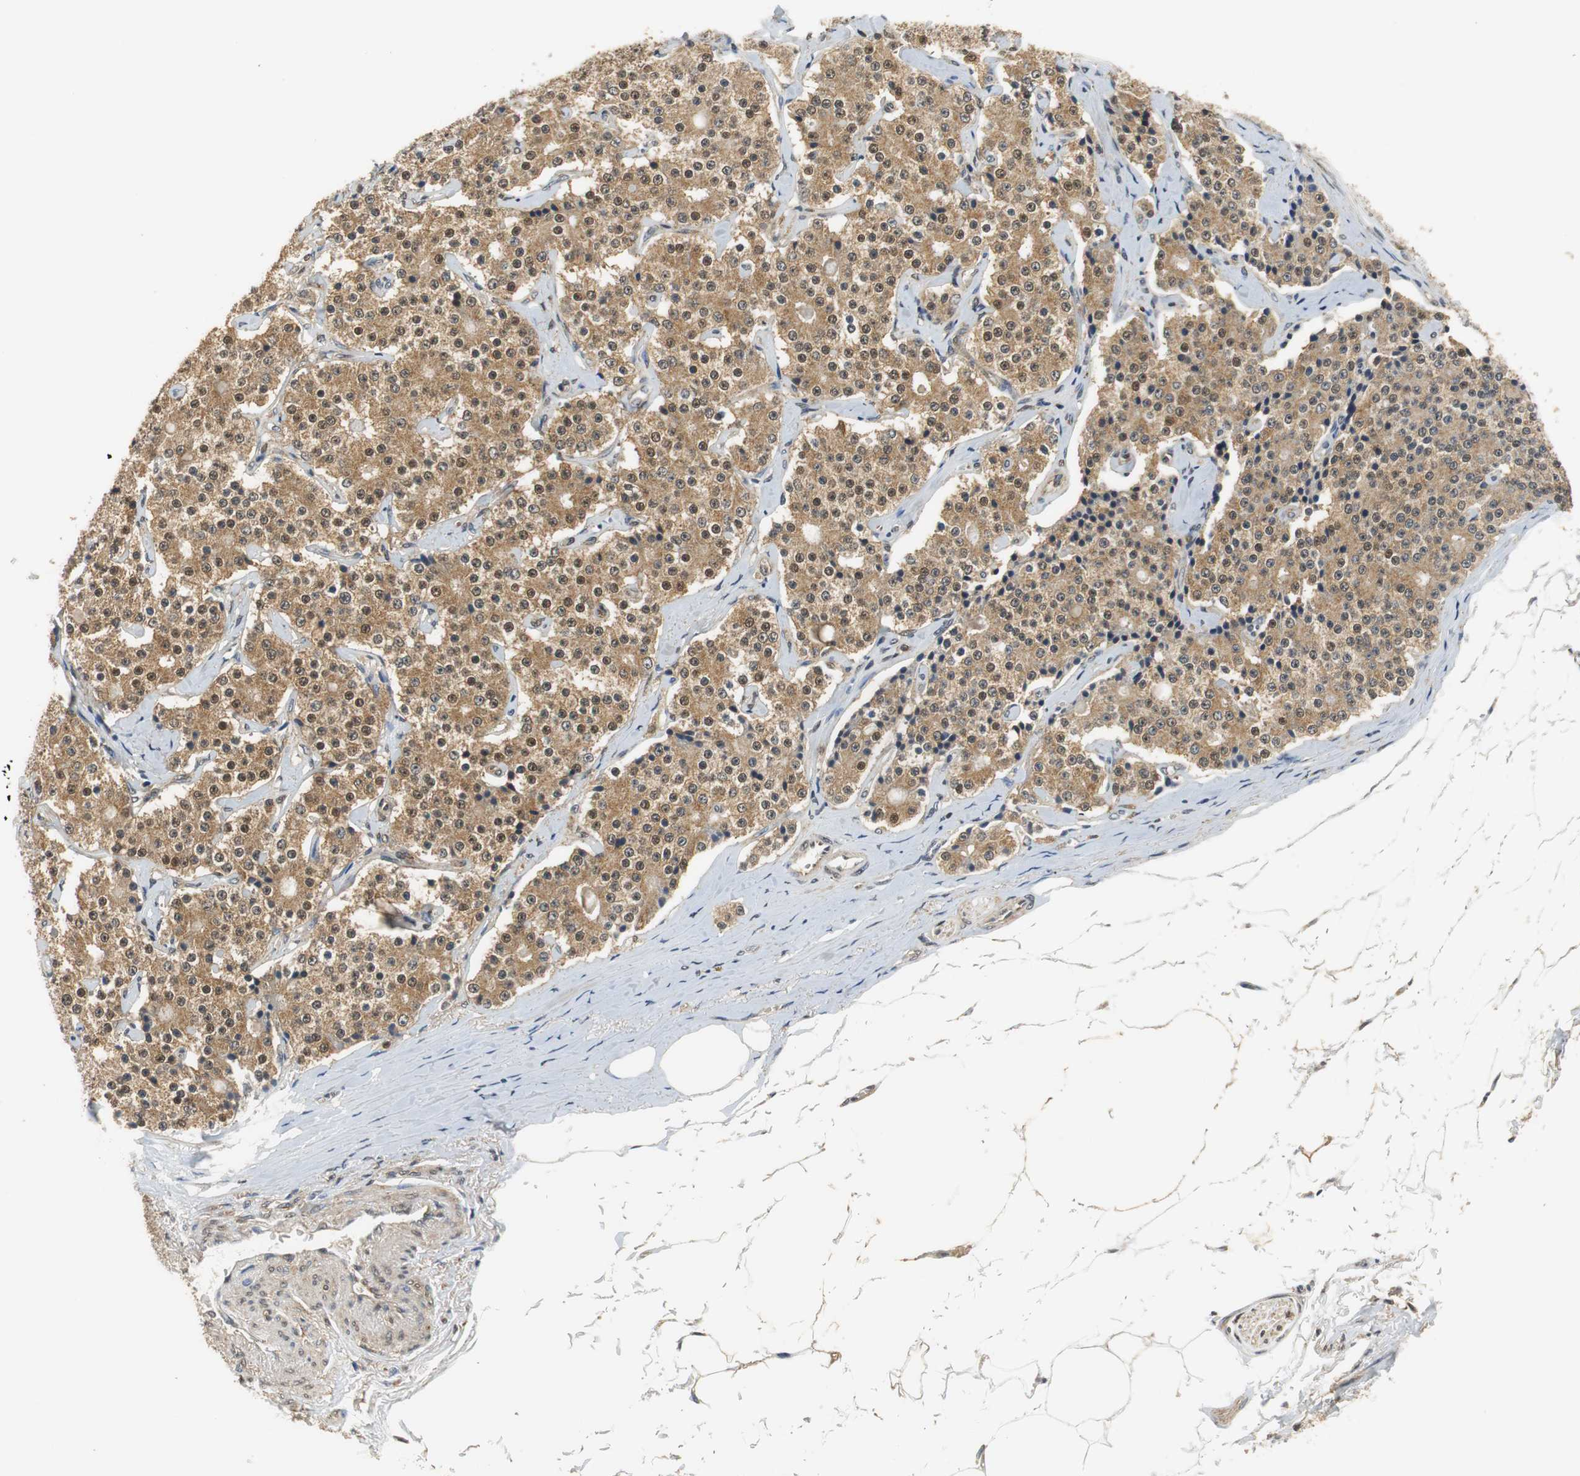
{"staining": {"intensity": "moderate", "quantity": ">75%", "location": "cytoplasmic/membranous,nuclear"}, "tissue": "carcinoid", "cell_type": "Tumor cells", "image_type": "cancer", "snomed": [{"axis": "morphology", "description": "Carcinoid, malignant, NOS"}, {"axis": "topography", "description": "Colon"}], "caption": "Malignant carcinoid was stained to show a protein in brown. There is medium levels of moderate cytoplasmic/membranous and nuclear staining in approximately >75% of tumor cells.", "gene": "UBQLN2", "patient": {"sex": "female", "age": 61}}